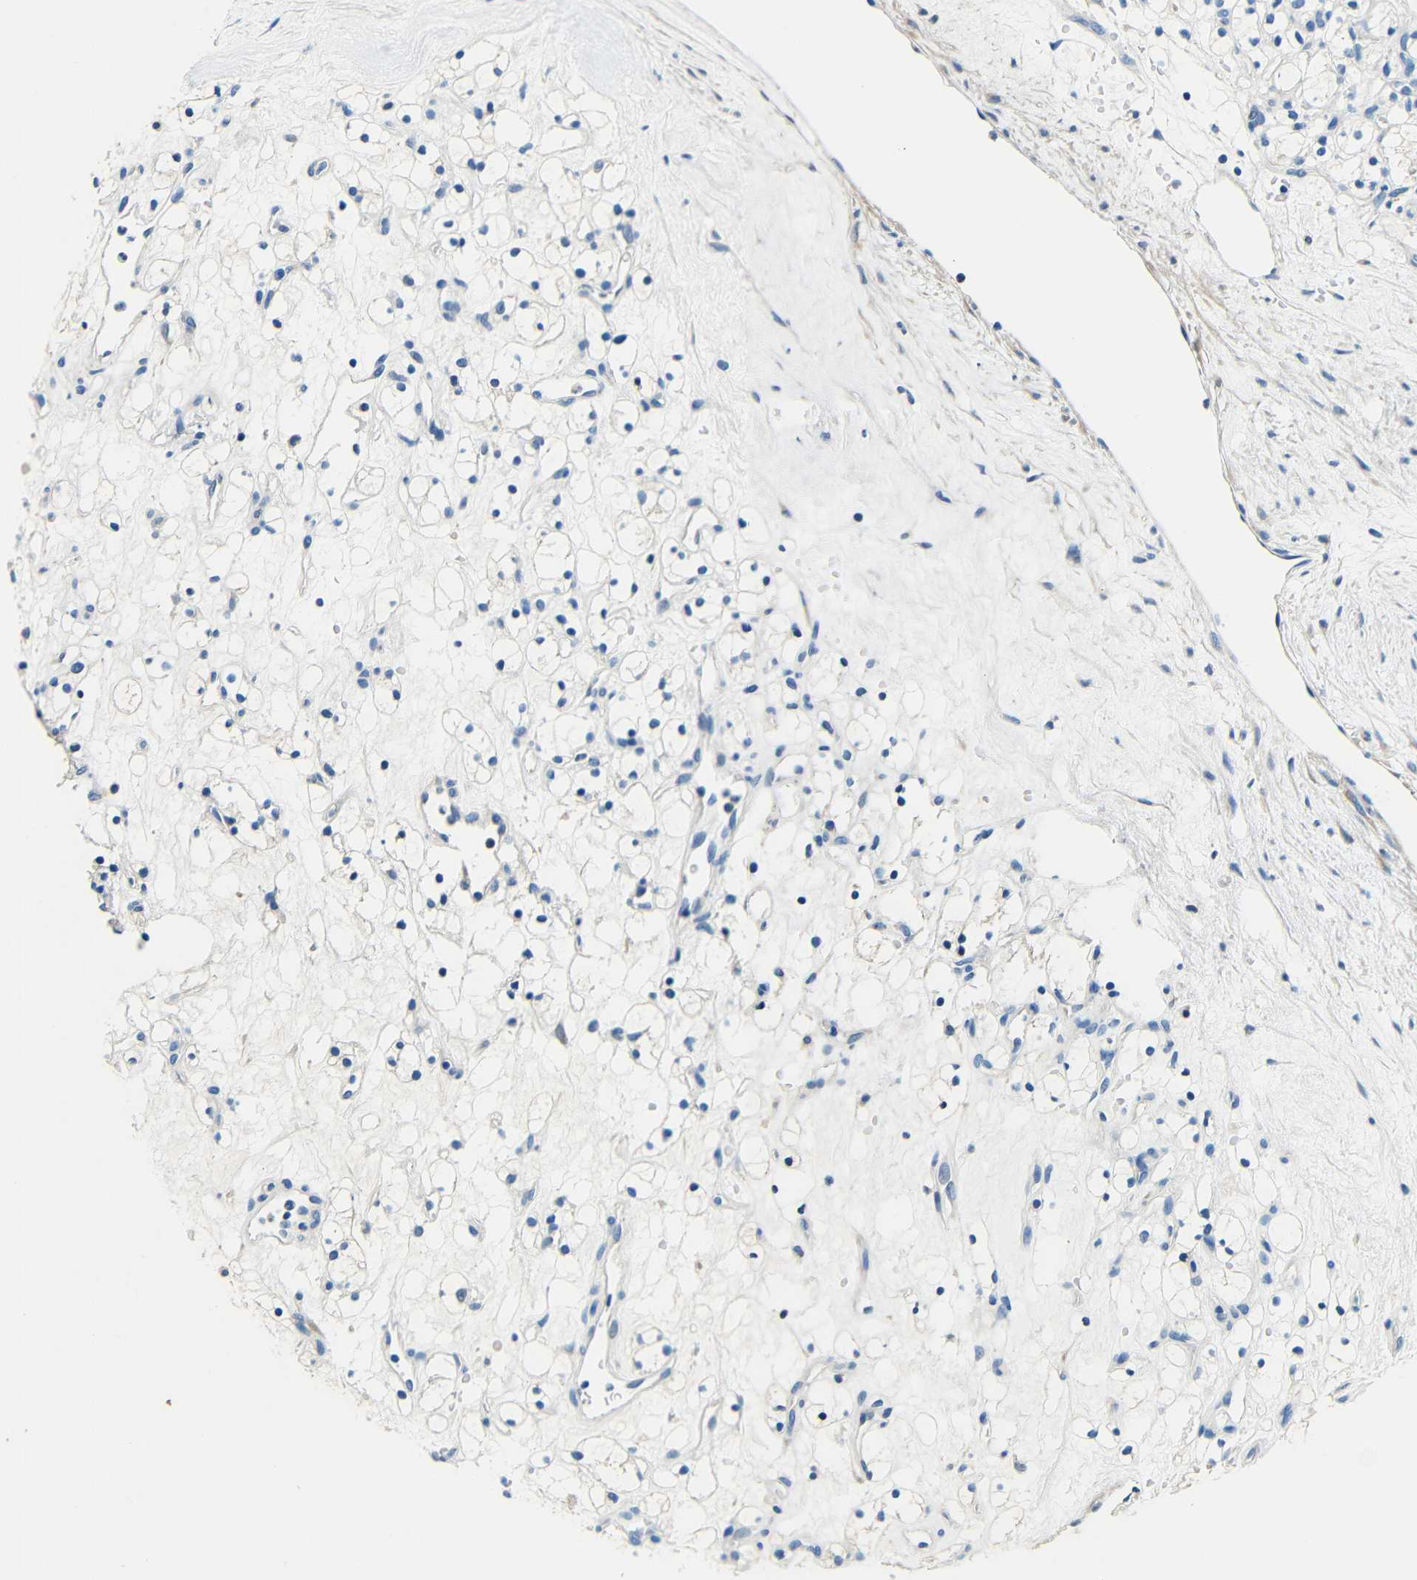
{"staining": {"intensity": "negative", "quantity": "none", "location": "none"}, "tissue": "renal cancer", "cell_type": "Tumor cells", "image_type": "cancer", "snomed": [{"axis": "morphology", "description": "Adenocarcinoma, NOS"}, {"axis": "topography", "description": "Kidney"}], "caption": "Protein analysis of adenocarcinoma (renal) reveals no significant expression in tumor cells.", "gene": "FMO5", "patient": {"sex": "female", "age": 60}}